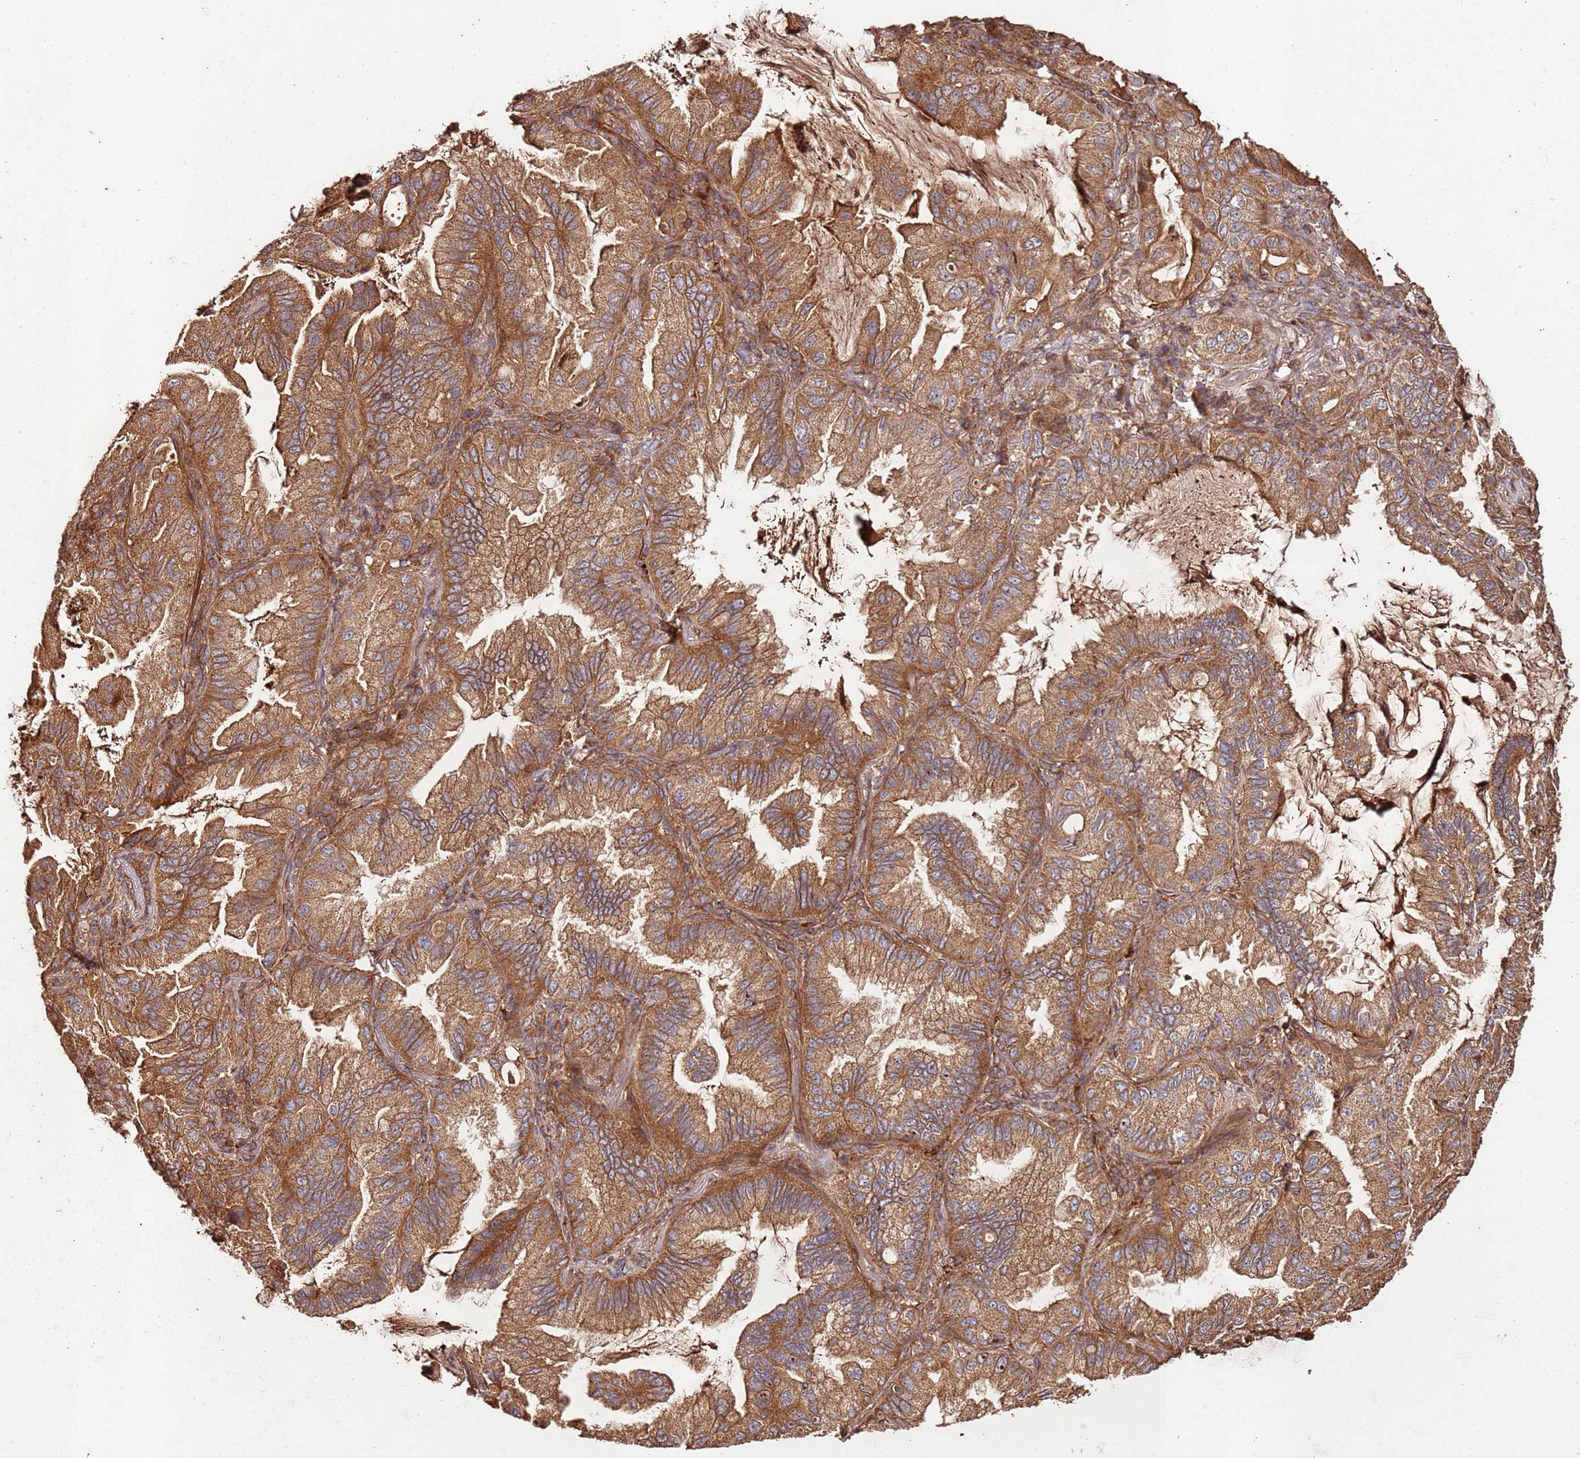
{"staining": {"intensity": "moderate", "quantity": ">75%", "location": "cytoplasmic/membranous"}, "tissue": "lung cancer", "cell_type": "Tumor cells", "image_type": "cancer", "snomed": [{"axis": "morphology", "description": "Adenocarcinoma, NOS"}, {"axis": "topography", "description": "Lung"}], "caption": "This histopathology image shows IHC staining of adenocarcinoma (lung), with medium moderate cytoplasmic/membranous staining in about >75% of tumor cells.", "gene": "FAM186A", "patient": {"sex": "female", "age": 69}}